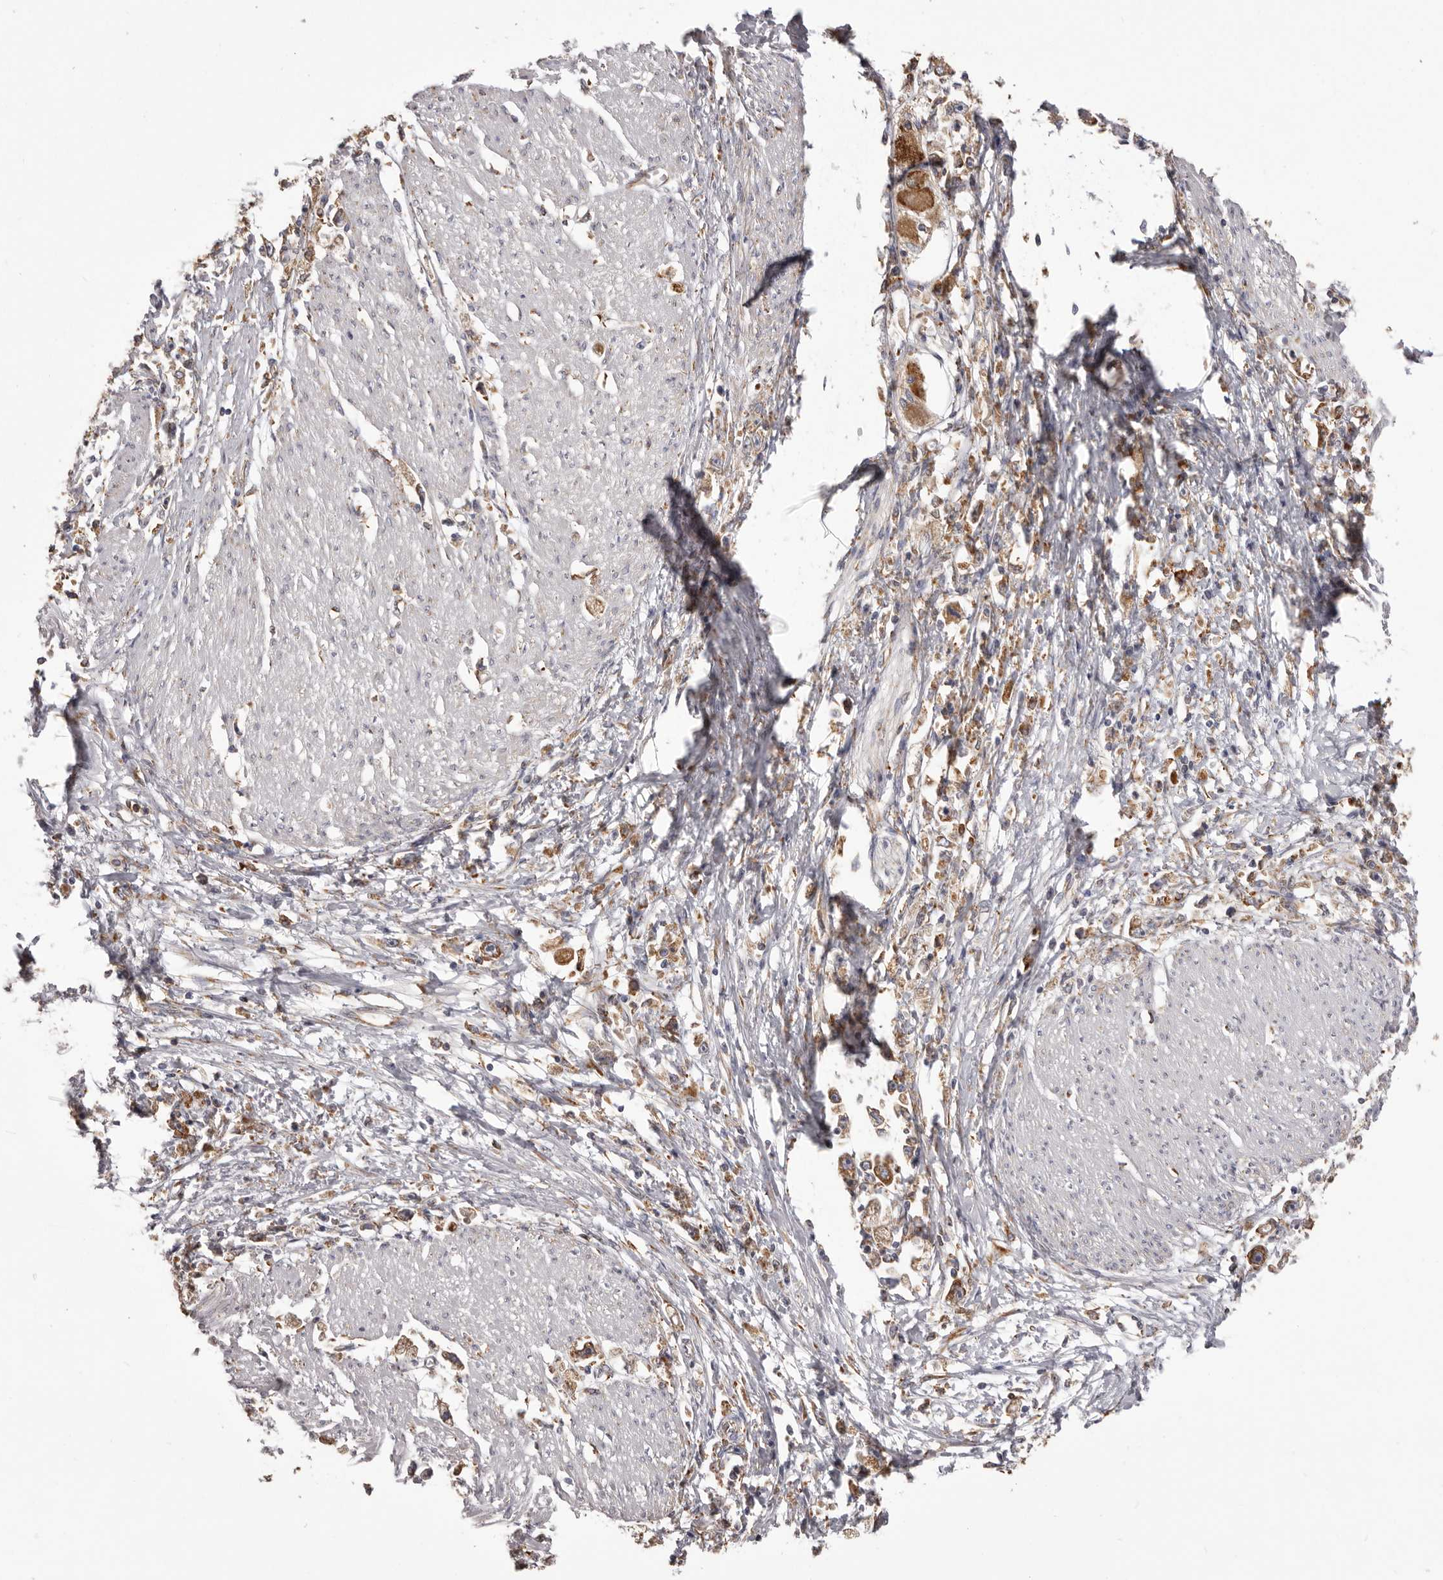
{"staining": {"intensity": "moderate", "quantity": ">75%", "location": "cytoplasmic/membranous"}, "tissue": "stomach cancer", "cell_type": "Tumor cells", "image_type": "cancer", "snomed": [{"axis": "morphology", "description": "Adenocarcinoma, NOS"}, {"axis": "topography", "description": "Stomach"}], "caption": "Stomach cancer (adenocarcinoma) was stained to show a protein in brown. There is medium levels of moderate cytoplasmic/membranous staining in about >75% of tumor cells.", "gene": "QRSL1", "patient": {"sex": "female", "age": 59}}